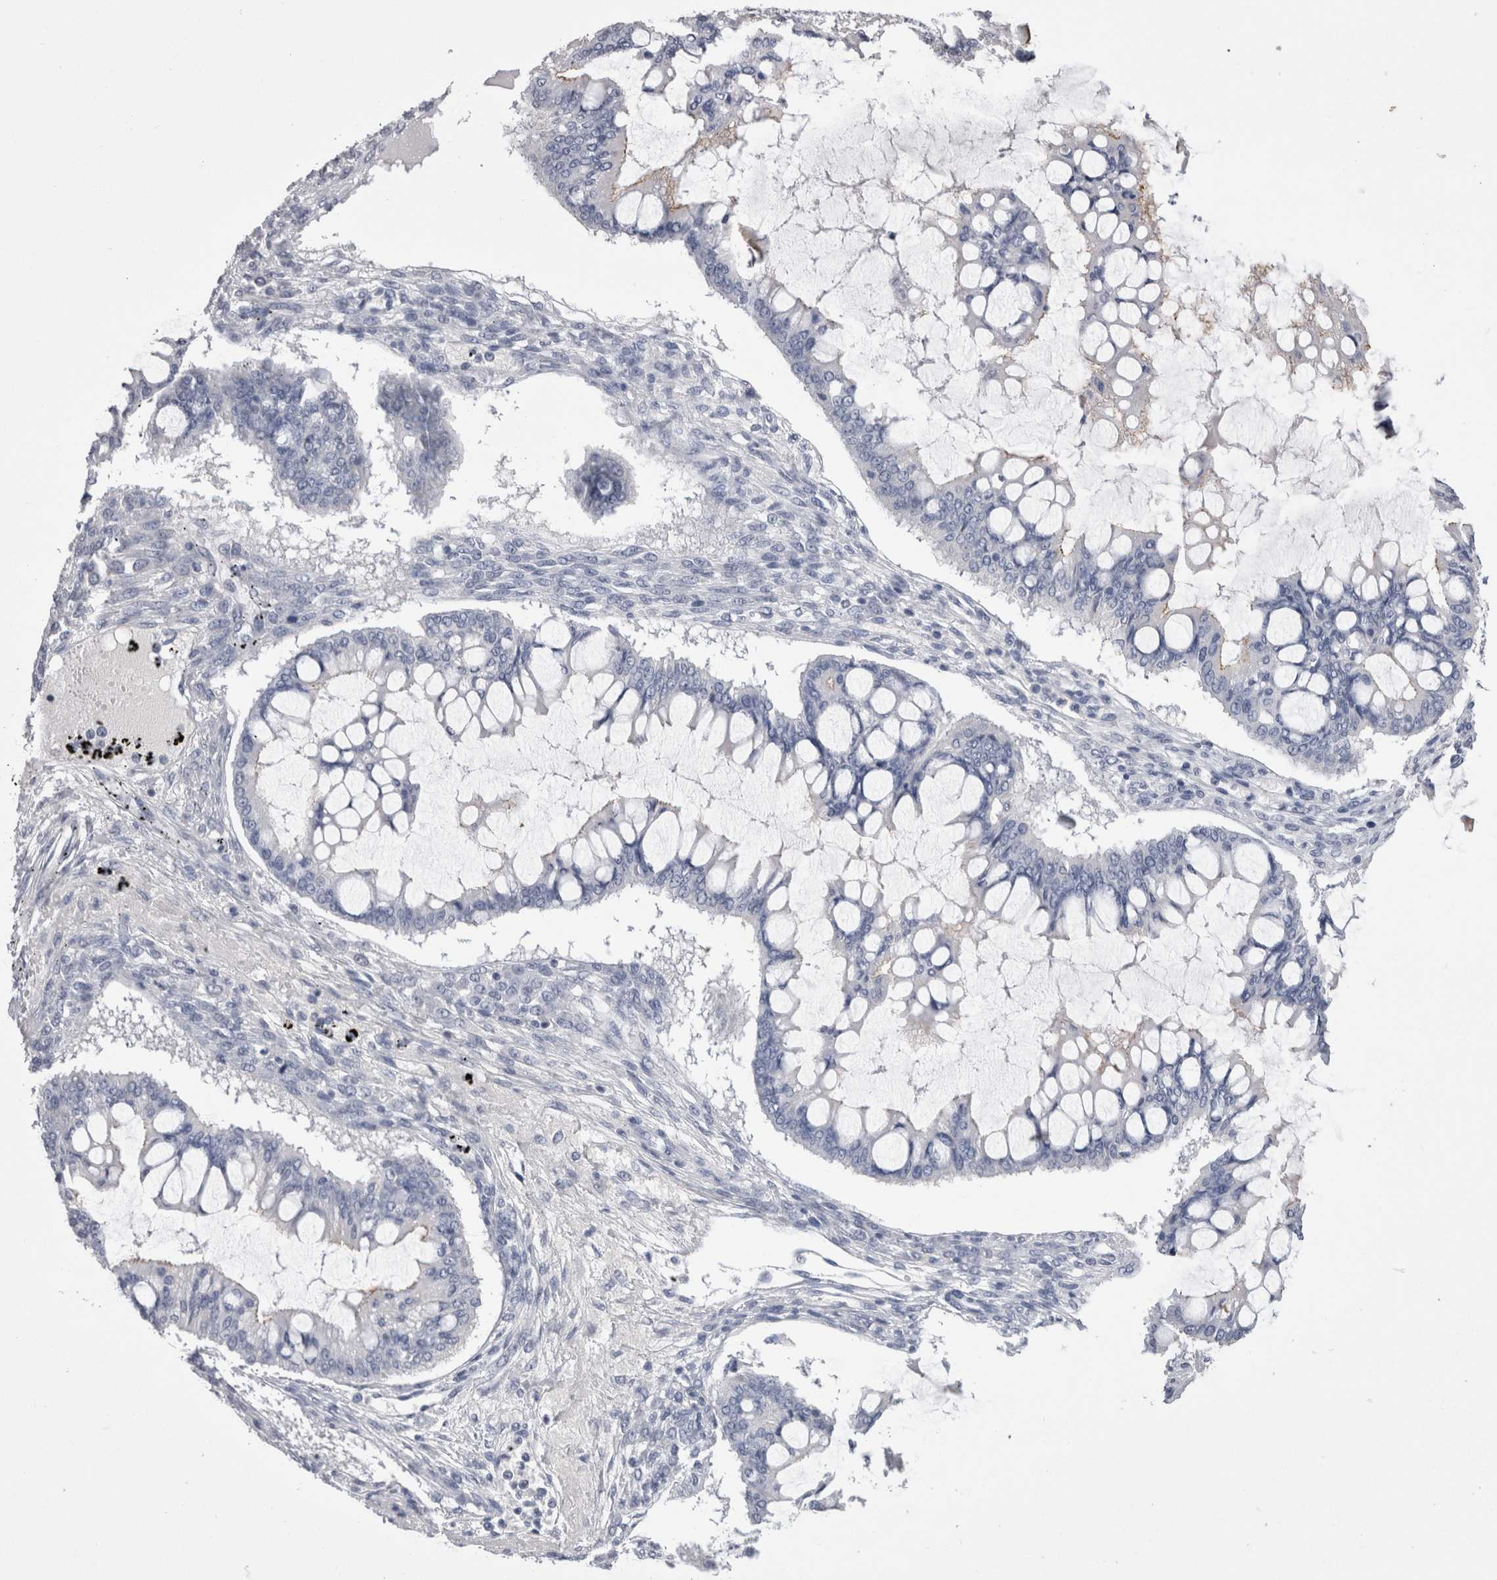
{"staining": {"intensity": "negative", "quantity": "none", "location": "none"}, "tissue": "ovarian cancer", "cell_type": "Tumor cells", "image_type": "cancer", "snomed": [{"axis": "morphology", "description": "Cystadenocarcinoma, mucinous, NOS"}, {"axis": "topography", "description": "Ovary"}], "caption": "A high-resolution histopathology image shows immunohistochemistry staining of ovarian cancer, which reveals no significant staining in tumor cells. Nuclei are stained in blue.", "gene": "CDHR5", "patient": {"sex": "female", "age": 73}}